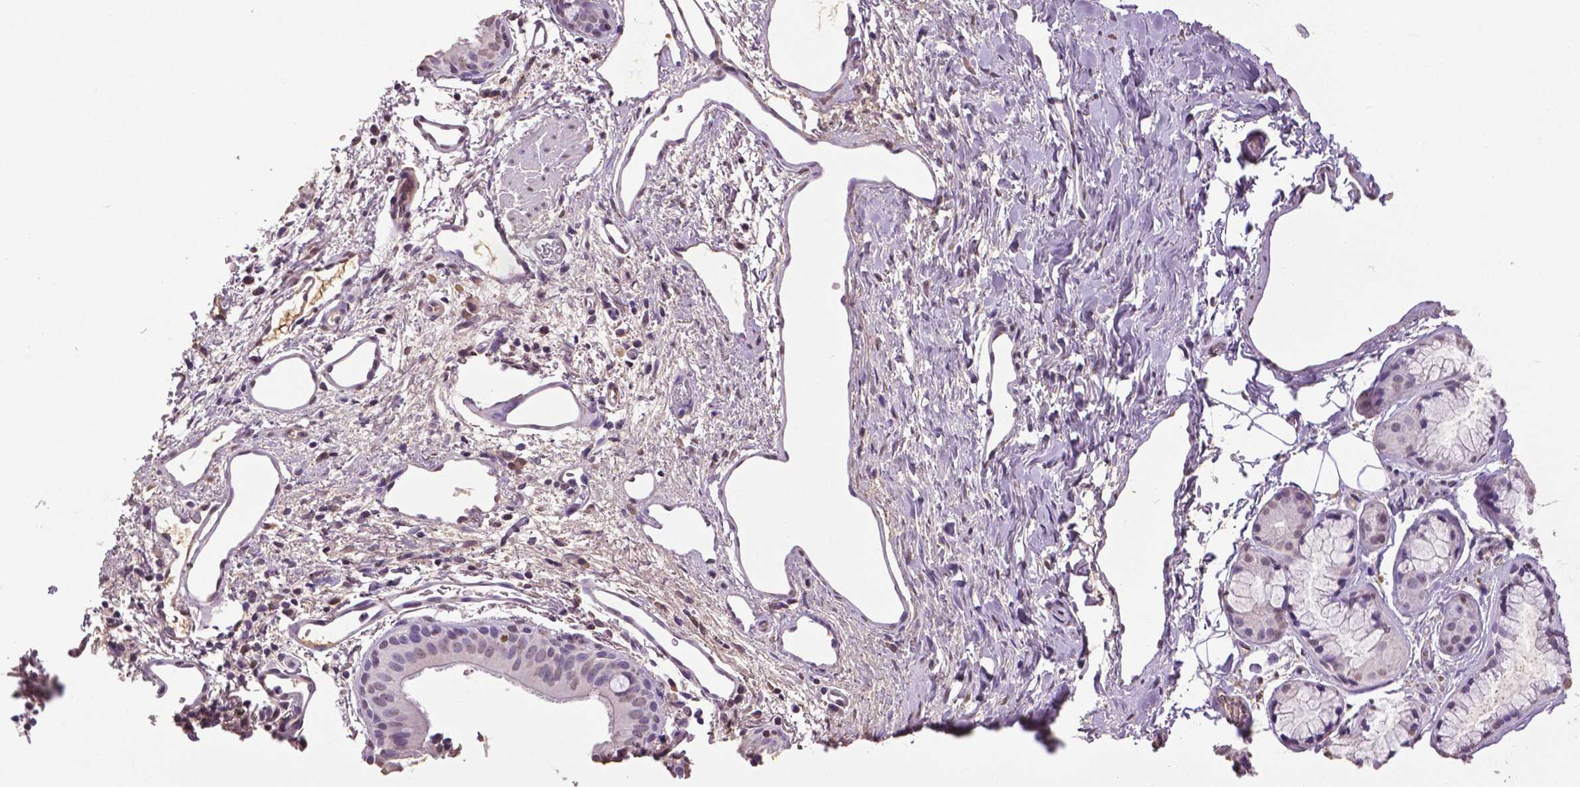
{"staining": {"intensity": "negative", "quantity": "none", "location": "none"}, "tissue": "bronchus", "cell_type": "Respiratory epithelial cells", "image_type": "normal", "snomed": [{"axis": "morphology", "description": "Normal tissue, NOS"}, {"axis": "morphology", "description": "Adenocarcinoma, NOS"}, {"axis": "topography", "description": "Bronchus"}], "caption": "DAB (3,3'-diaminobenzidine) immunohistochemical staining of benign human bronchus demonstrates no significant positivity in respiratory epithelial cells. (Brightfield microscopy of DAB immunohistochemistry at high magnification).", "gene": "RUNX3", "patient": {"sex": "male", "age": 68}}